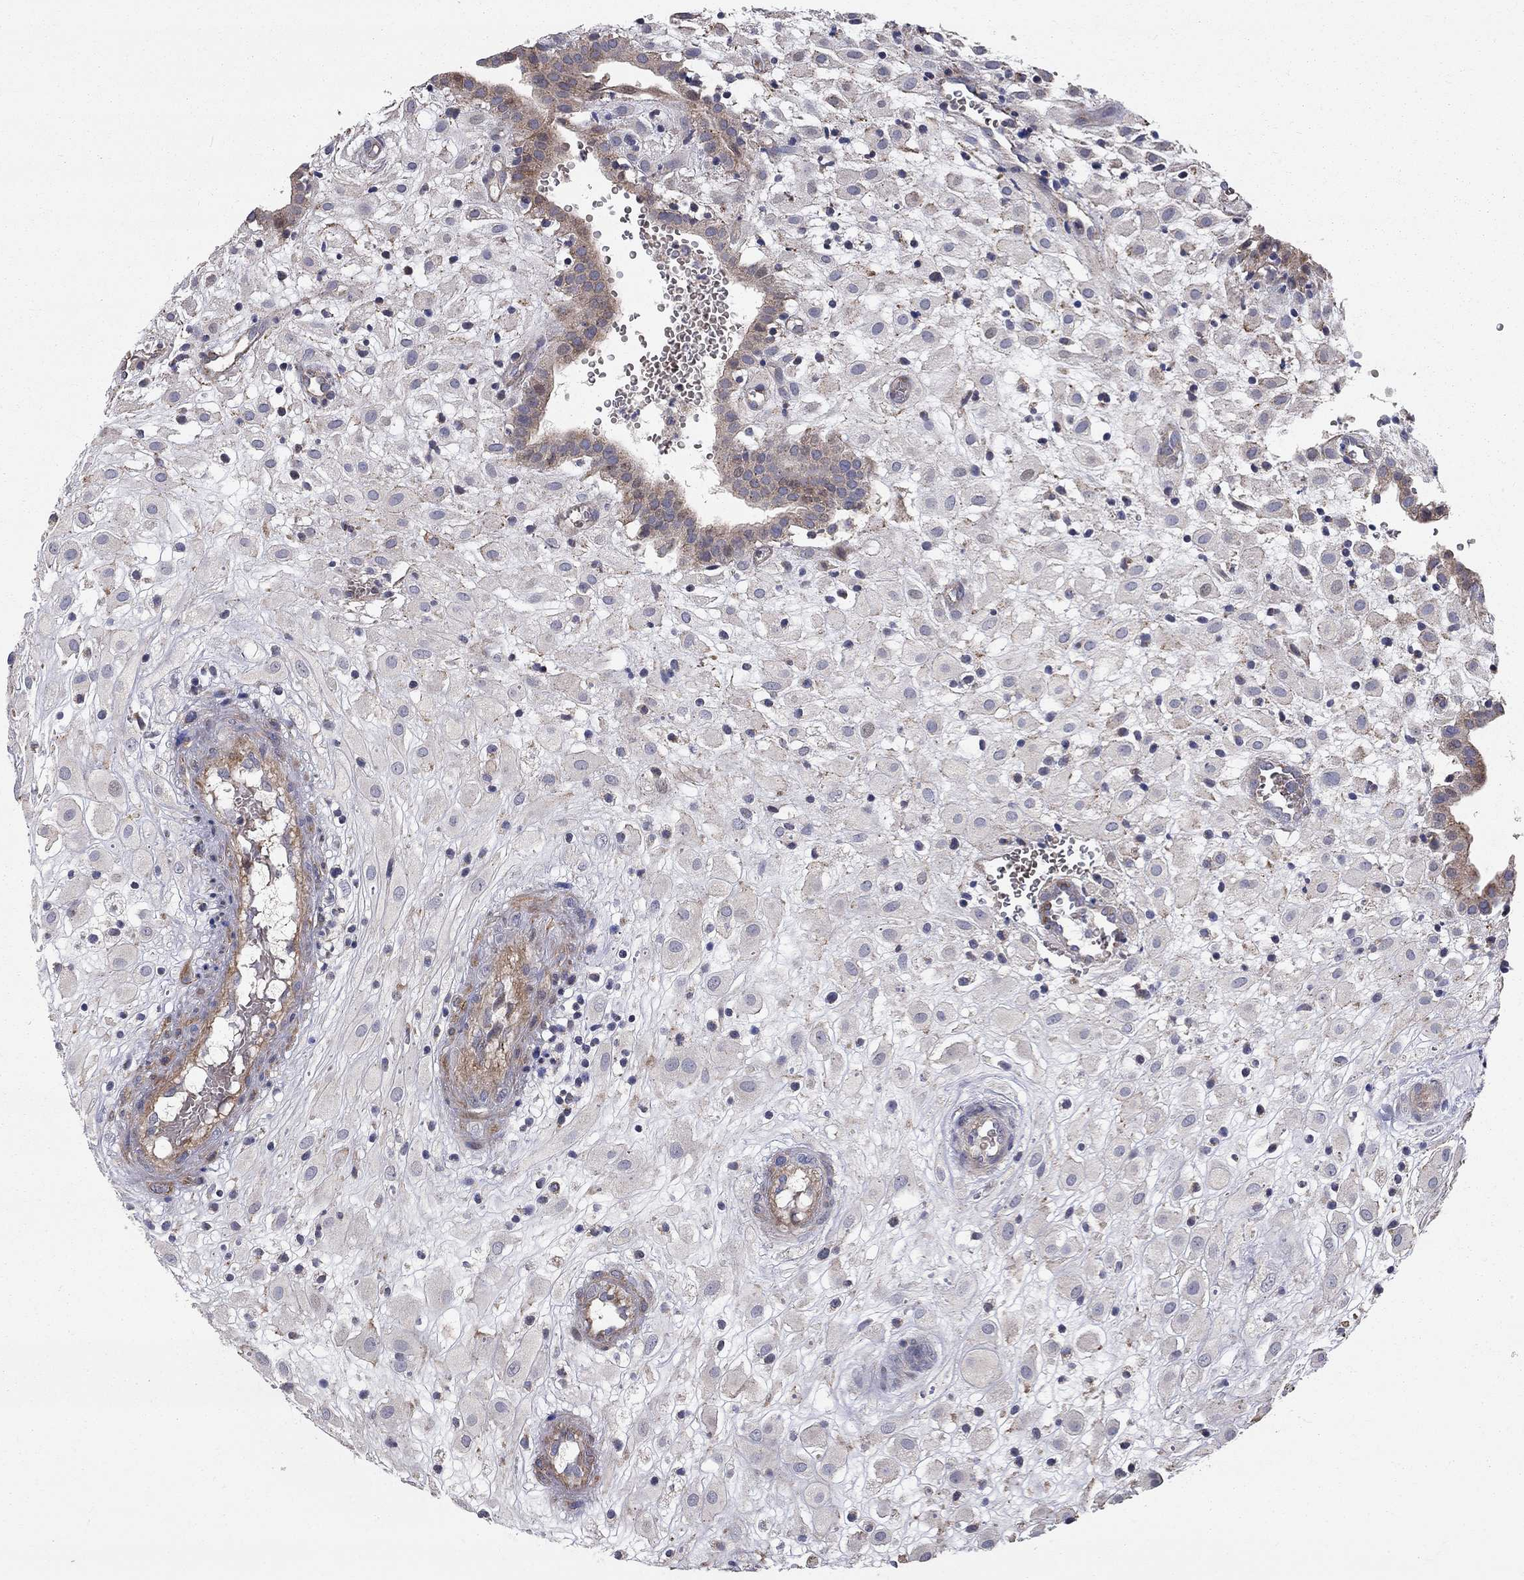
{"staining": {"intensity": "negative", "quantity": "none", "location": "none"}, "tissue": "placenta", "cell_type": "Decidual cells", "image_type": "normal", "snomed": [{"axis": "morphology", "description": "Normal tissue, NOS"}, {"axis": "topography", "description": "Placenta"}], "caption": "A photomicrograph of placenta stained for a protein demonstrates no brown staining in decidual cells.", "gene": "KANSL1L", "patient": {"sex": "female", "age": 24}}